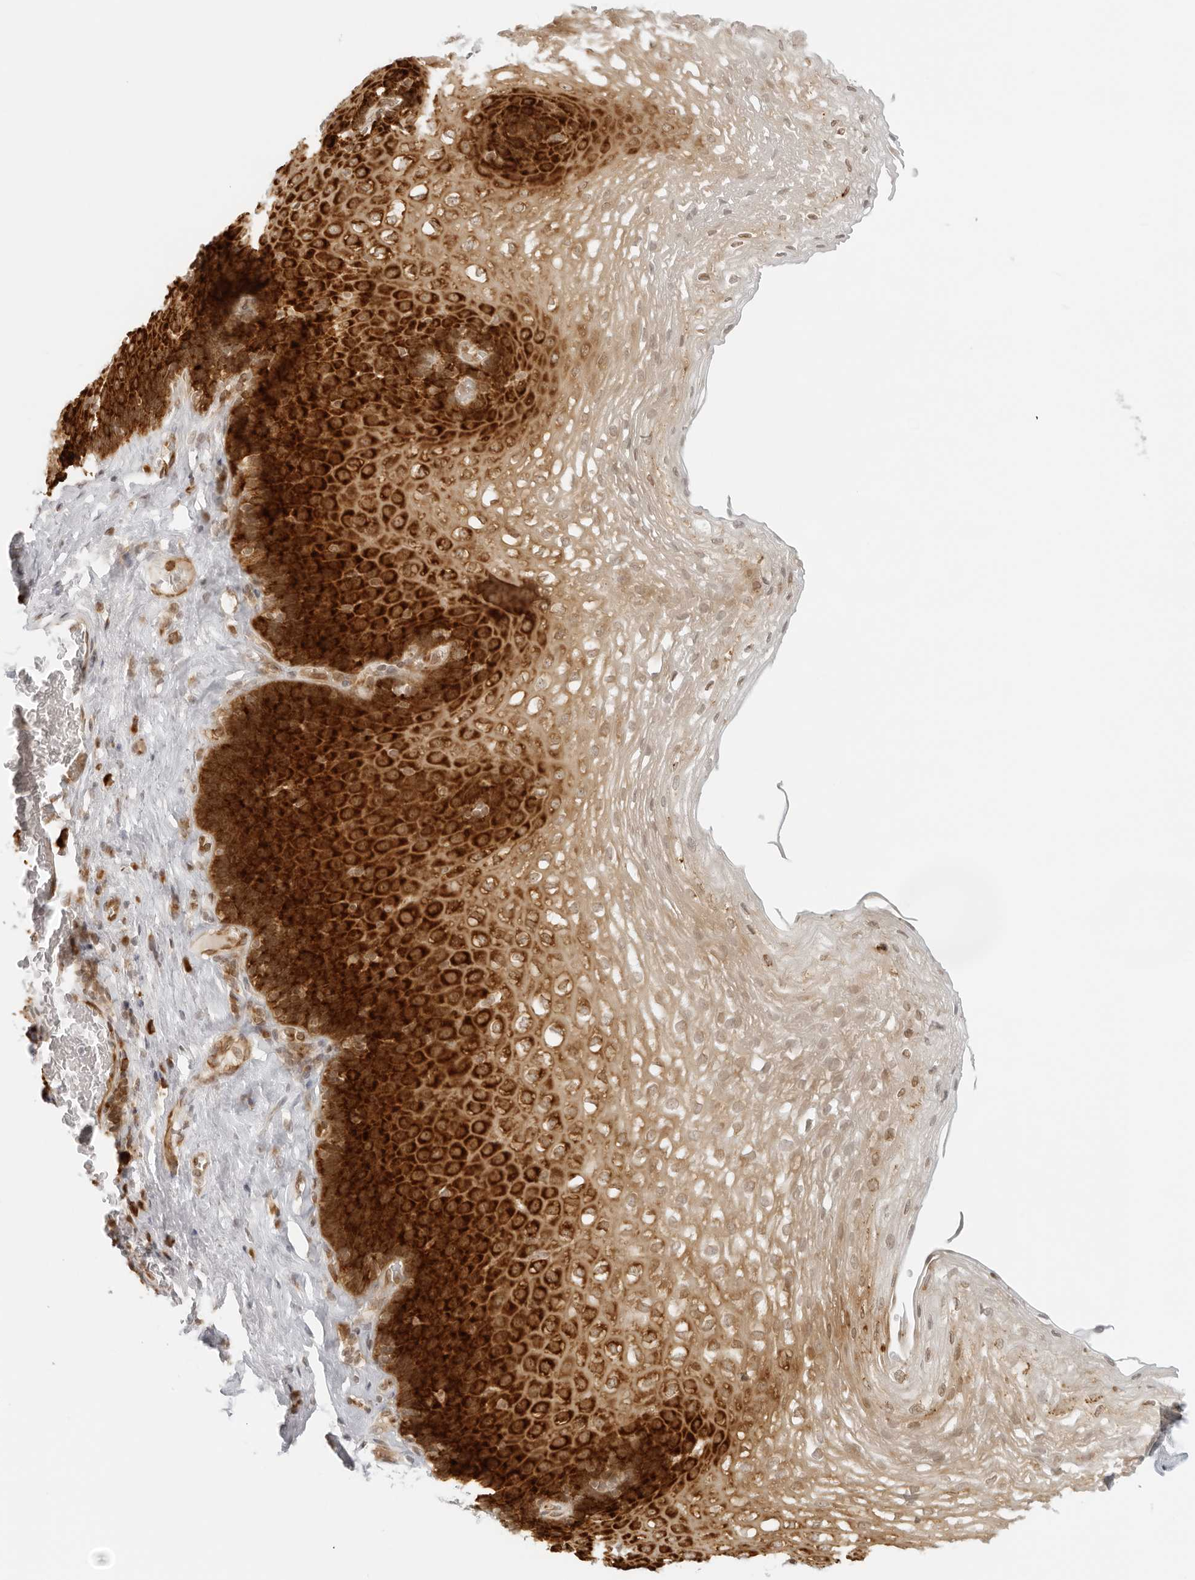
{"staining": {"intensity": "strong", "quantity": ">75%", "location": "cytoplasmic/membranous"}, "tissue": "esophagus", "cell_type": "Squamous epithelial cells", "image_type": "normal", "snomed": [{"axis": "morphology", "description": "Normal tissue, NOS"}, {"axis": "topography", "description": "Esophagus"}], "caption": "IHC (DAB) staining of benign human esophagus shows strong cytoplasmic/membranous protein expression in approximately >75% of squamous epithelial cells. The staining was performed using DAB, with brown indicating positive protein expression. Nuclei are stained blue with hematoxylin.", "gene": "EIF4G1", "patient": {"sex": "female", "age": 66}}